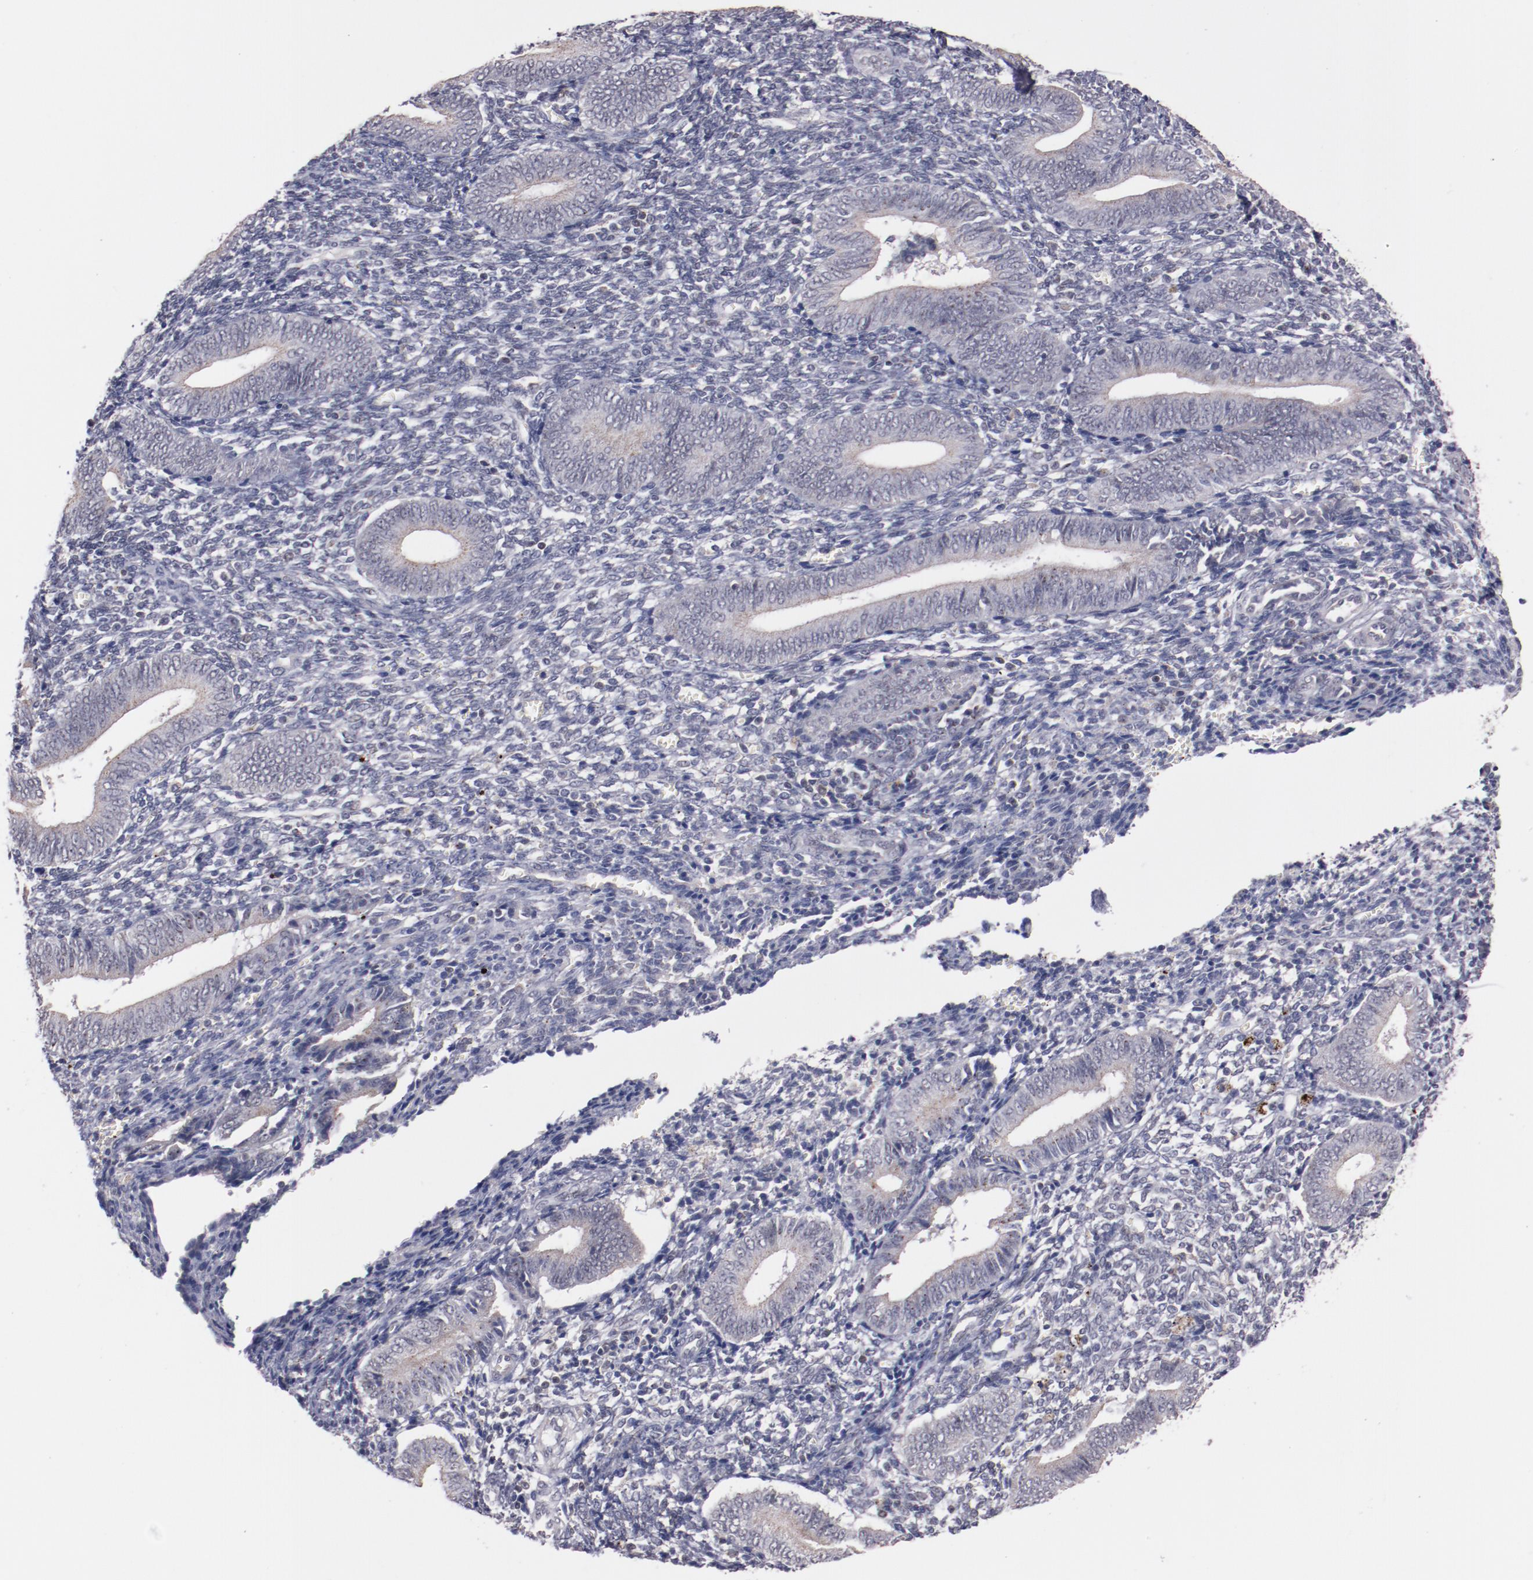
{"staining": {"intensity": "negative", "quantity": "none", "location": "none"}, "tissue": "endometrium", "cell_type": "Cells in endometrial stroma", "image_type": "normal", "snomed": [{"axis": "morphology", "description": "Normal tissue, NOS"}, {"axis": "topography", "description": "Uterus"}, {"axis": "topography", "description": "Endometrium"}], "caption": "Cells in endometrial stroma are negative for protein expression in normal human endometrium. The staining is performed using DAB brown chromogen with nuclei counter-stained in using hematoxylin.", "gene": "SYP", "patient": {"sex": "female", "age": 33}}